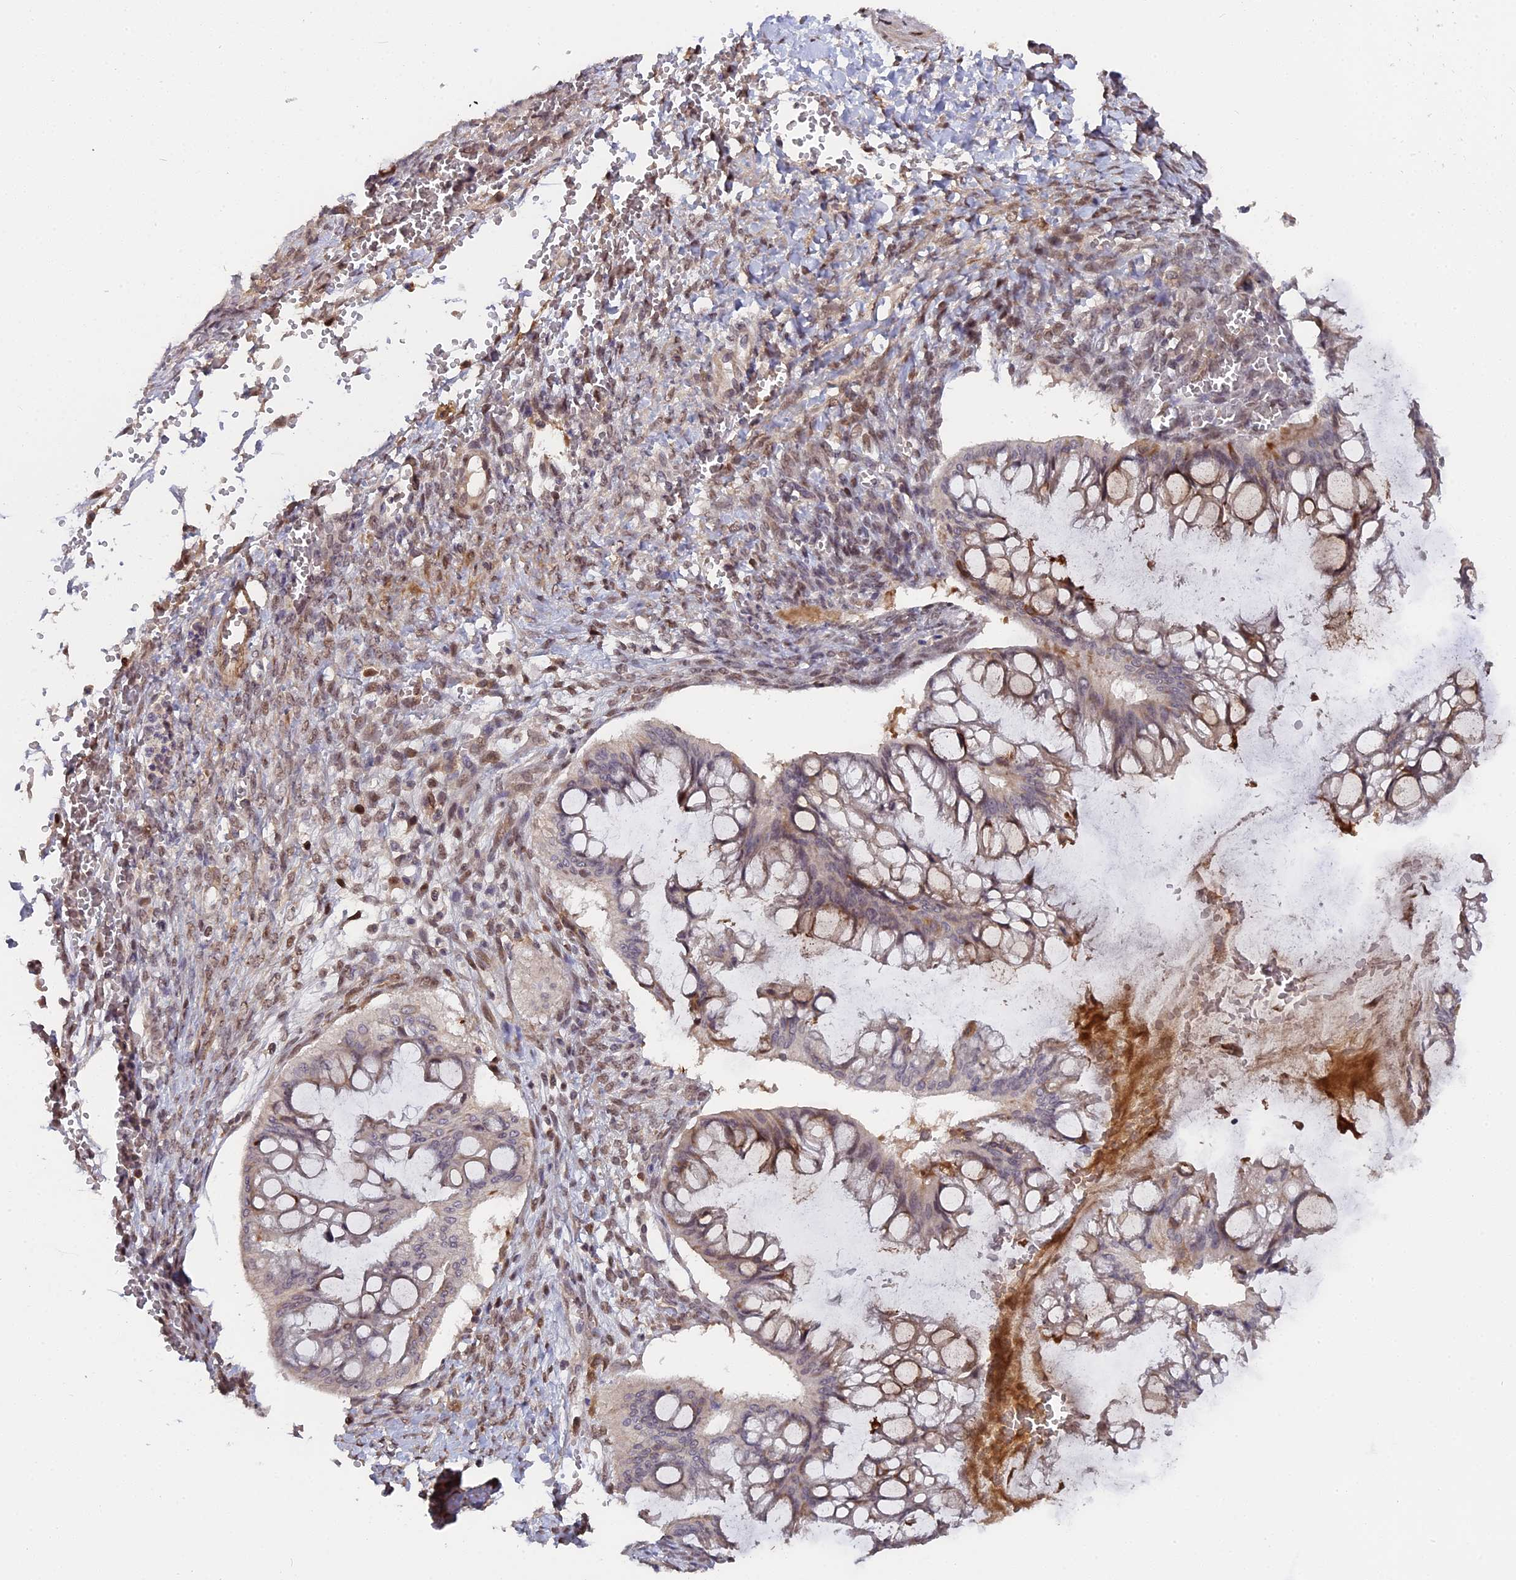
{"staining": {"intensity": "moderate", "quantity": "<25%", "location": "cytoplasmic/membranous"}, "tissue": "ovarian cancer", "cell_type": "Tumor cells", "image_type": "cancer", "snomed": [{"axis": "morphology", "description": "Cystadenocarcinoma, mucinous, NOS"}, {"axis": "topography", "description": "Ovary"}], "caption": "IHC (DAB) staining of ovarian cancer (mucinous cystadenocarcinoma) exhibits moderate cytoplasmic/membranous protein staining in about <25% of tumor cells.", "gene": "PYGO1", "patient": {"sex": "female", "age": 73}}